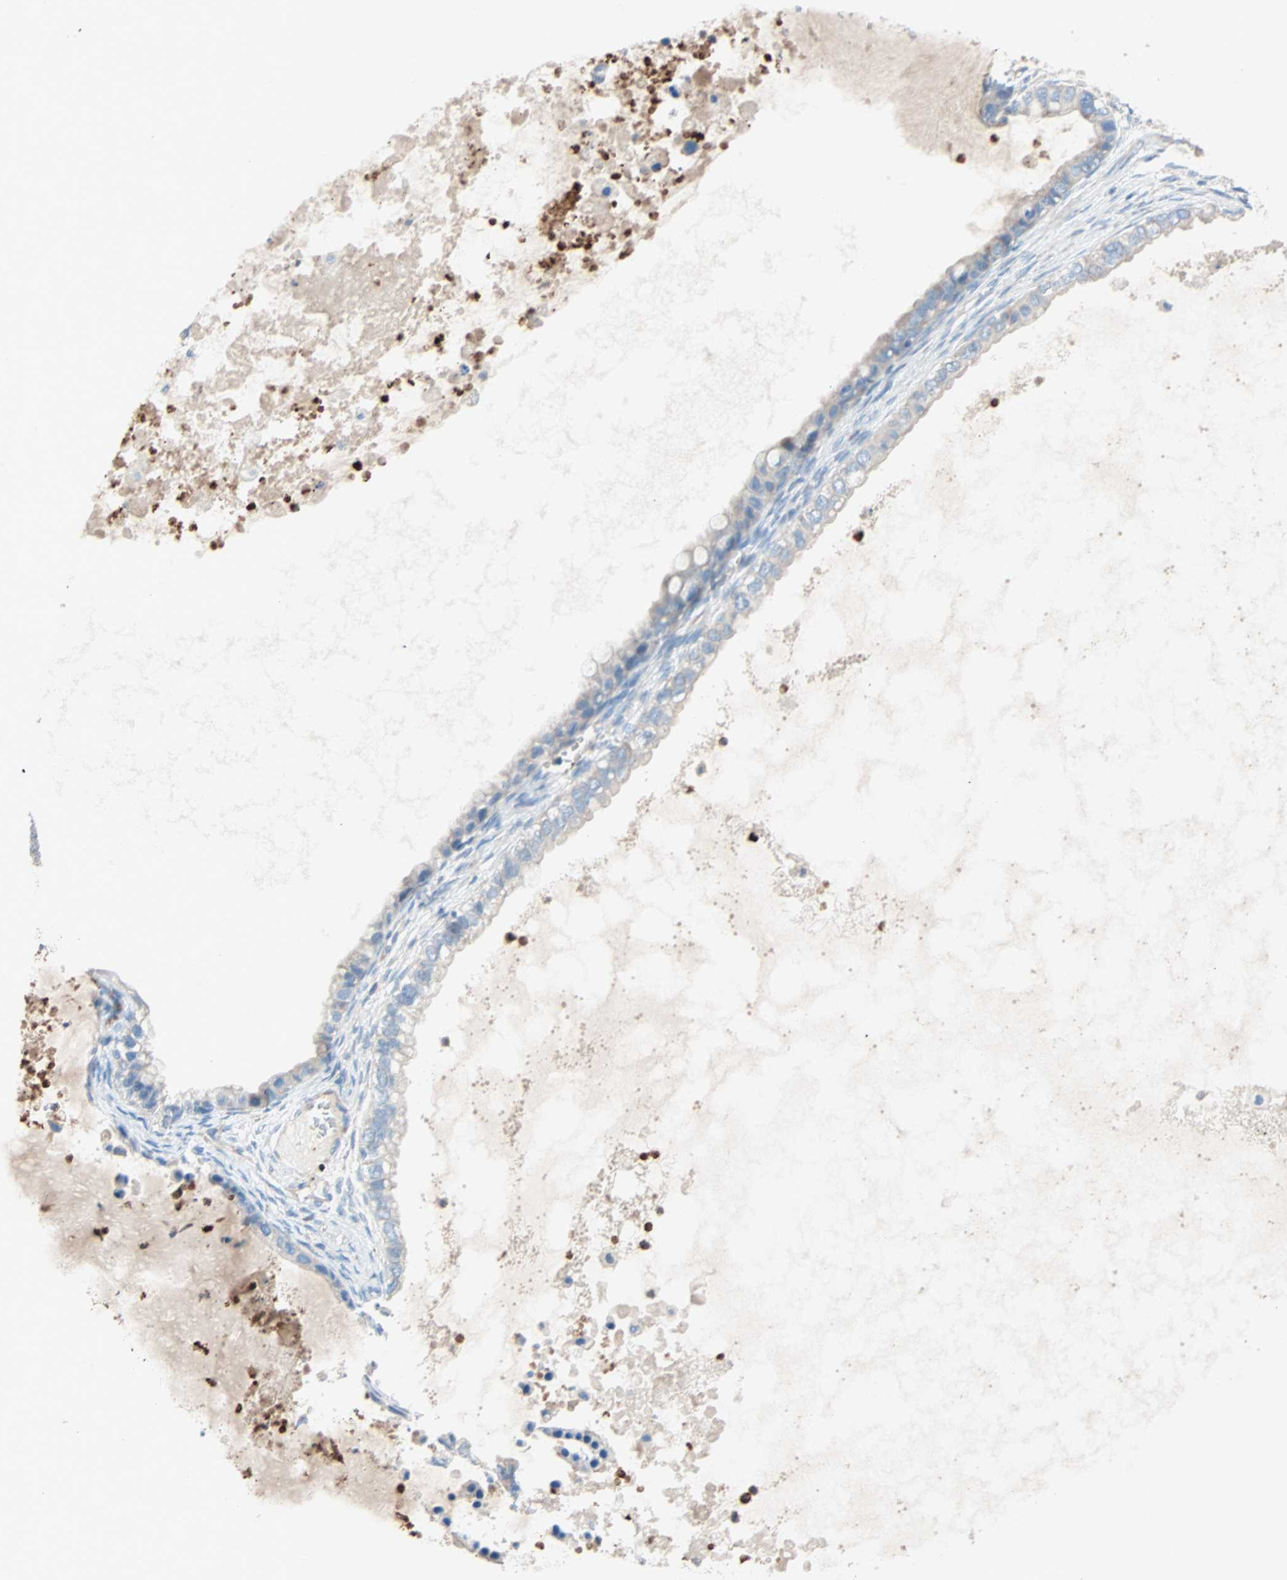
{"staining": {"intensity": "weak", "quantity": ">75%", "location": "cytoplasmic/membranous"}, "tissue": "ovarian cancer", "cell_type": "Tumor cells", "image_type": "cancer", "snomed": [{"axis": "morphology", "description": "Cystadenocarcinoma, mucinous, NOS"}, {"axis": "topography", "description": "Ovary"}], "caption": "The histopathology image displays immunohistochemical staining of ovarian cancer (mucinous cystadenocarcinoma). There is weak cytoplasmic/membranous staining is seen in about >75% of tumor cells. The protein of interest is stained brown, and the nuclei are stained in blue (DAB IHC with brightfield microscopy, high magnification).", "gene": "LY6G6F", "patient": {"sex": "female", "age": 80}}